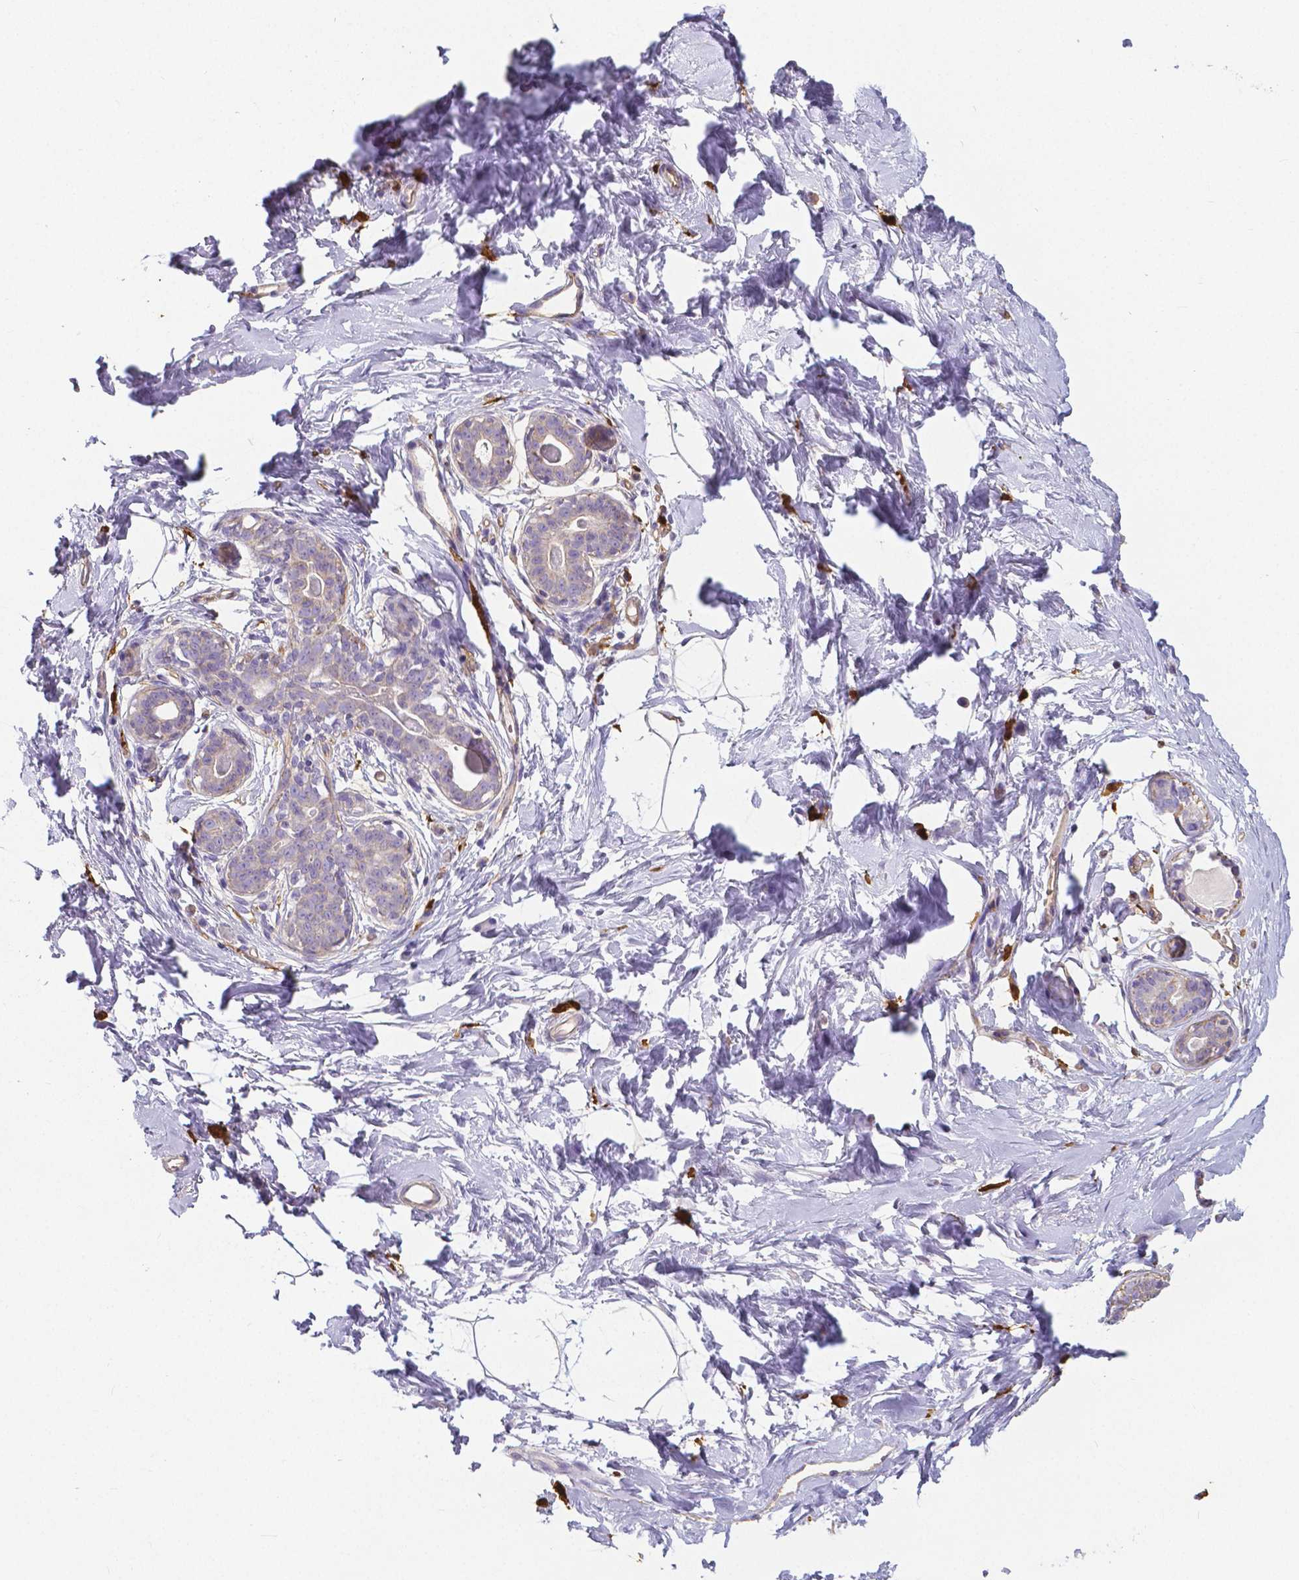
{"staining": {"intensity": "moderate", "quantity": "<25%", "location": "nuclear"}, "tissue": "breast", "cell_type": "Adipocytes", "image_type": "normal", "snomed": [{"axis": "morphology", "description": "Normal tissue, NOS"}, {"axis": "topography", "description": "Breast"}], "caption": "Immunohistochemical staining of unremarkable human breast exhibits moderate nuclear protein expression in about <25% of adipocytes. The staining is performed using DAB brown chromogen to label protein expression. The nuclei are counter-stained blue using hematoxylin.", "gene": "CRMP1", "patient": {"sex": "female", "age": 45}}